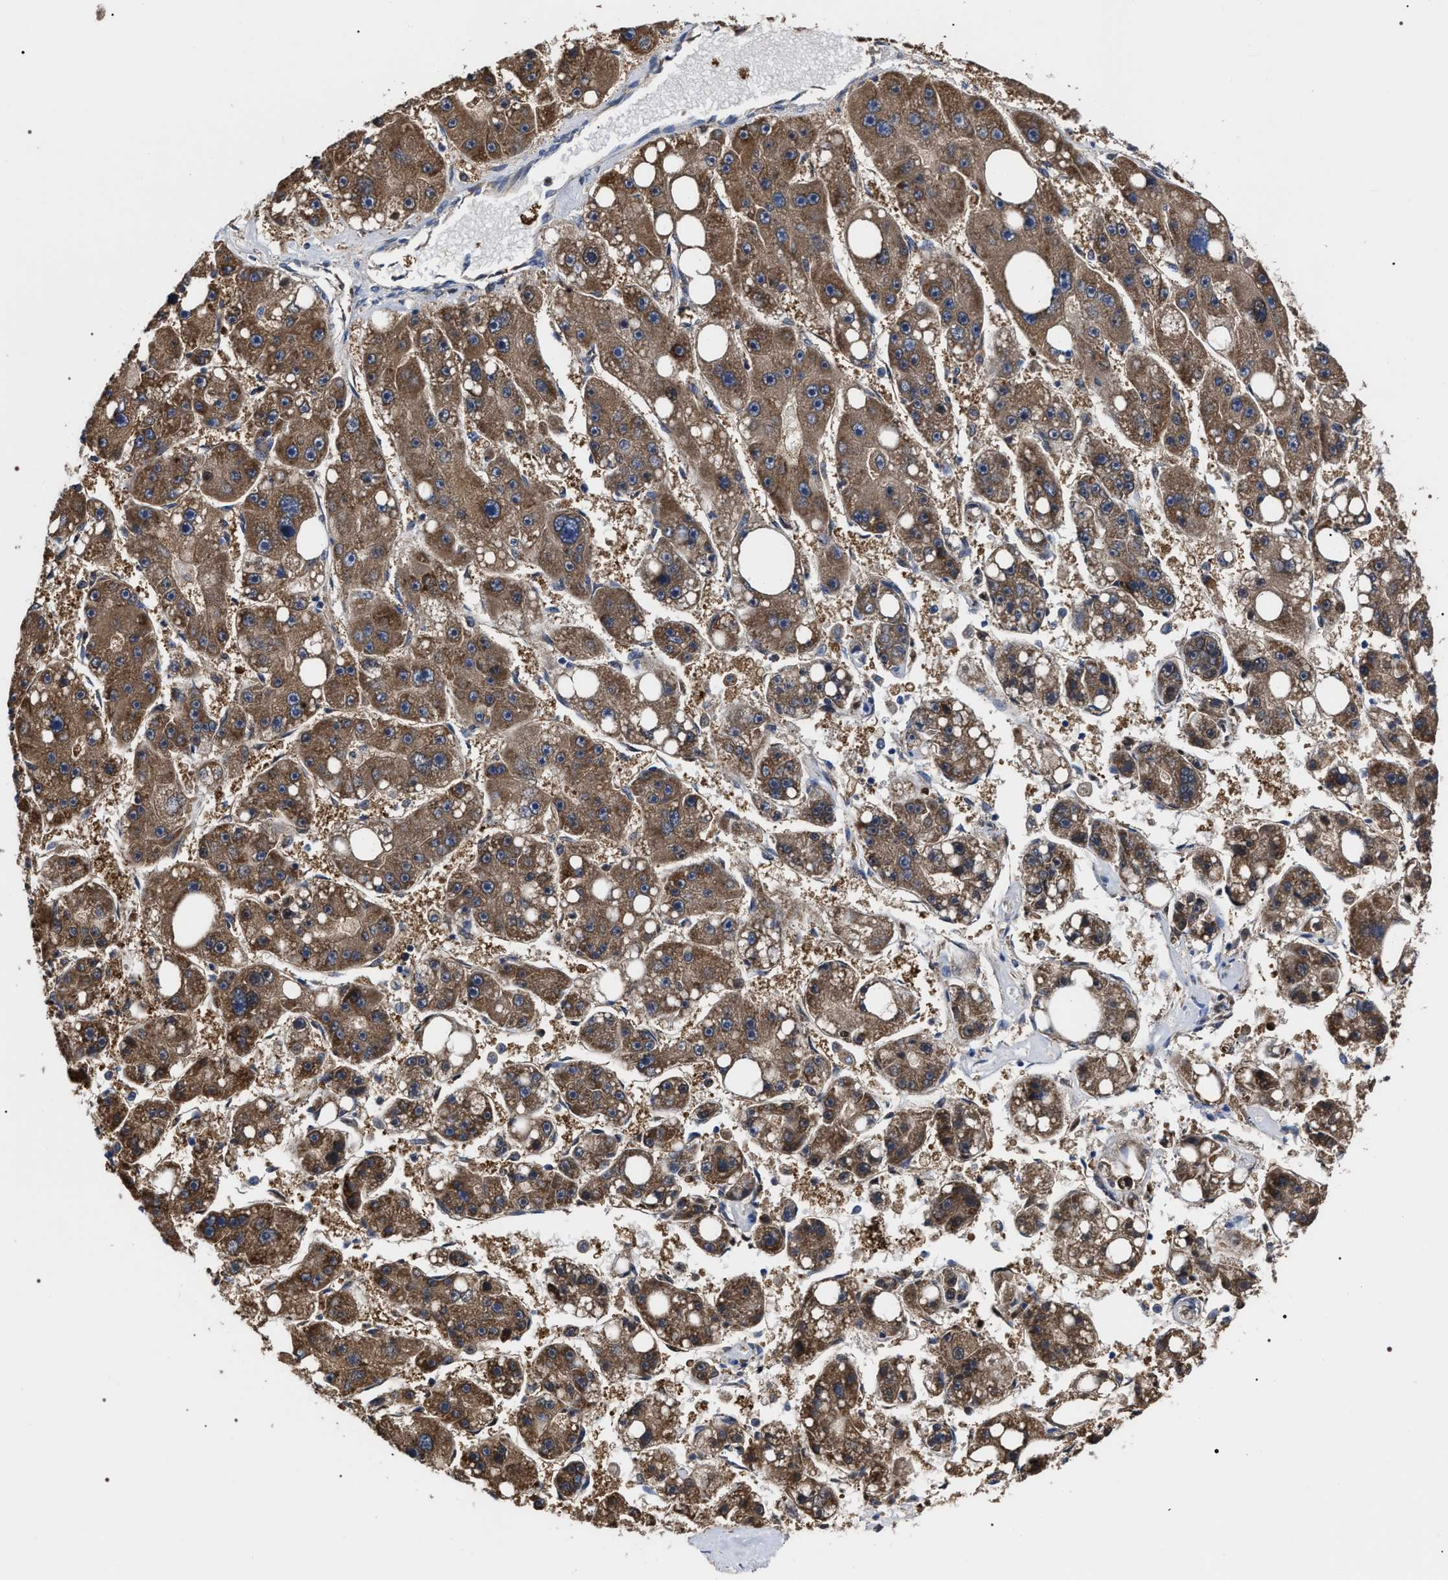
{"staining": {"intensity": "moderate", "quantity": ">75%", "location": "cytoplasmic/membranous"}, "tissue": "liver cancer", "cell_type": "Tumor cells", "image_type": "cancer", "snomed": [{"axis": "morphology", "description": "Carcinoma, Hepatocellular, NOS"}, {"axis": "topography", "description": "Liver"}], "caption": "Immunohistochemical staining of liver hepatocellular carcinoma shows medium levels of moderate cytoplasmic/membranous protein staining in approximately >75% of tumor cells.", "gene": "MACC1", "patient": {"sex": "female", "age": 61}}